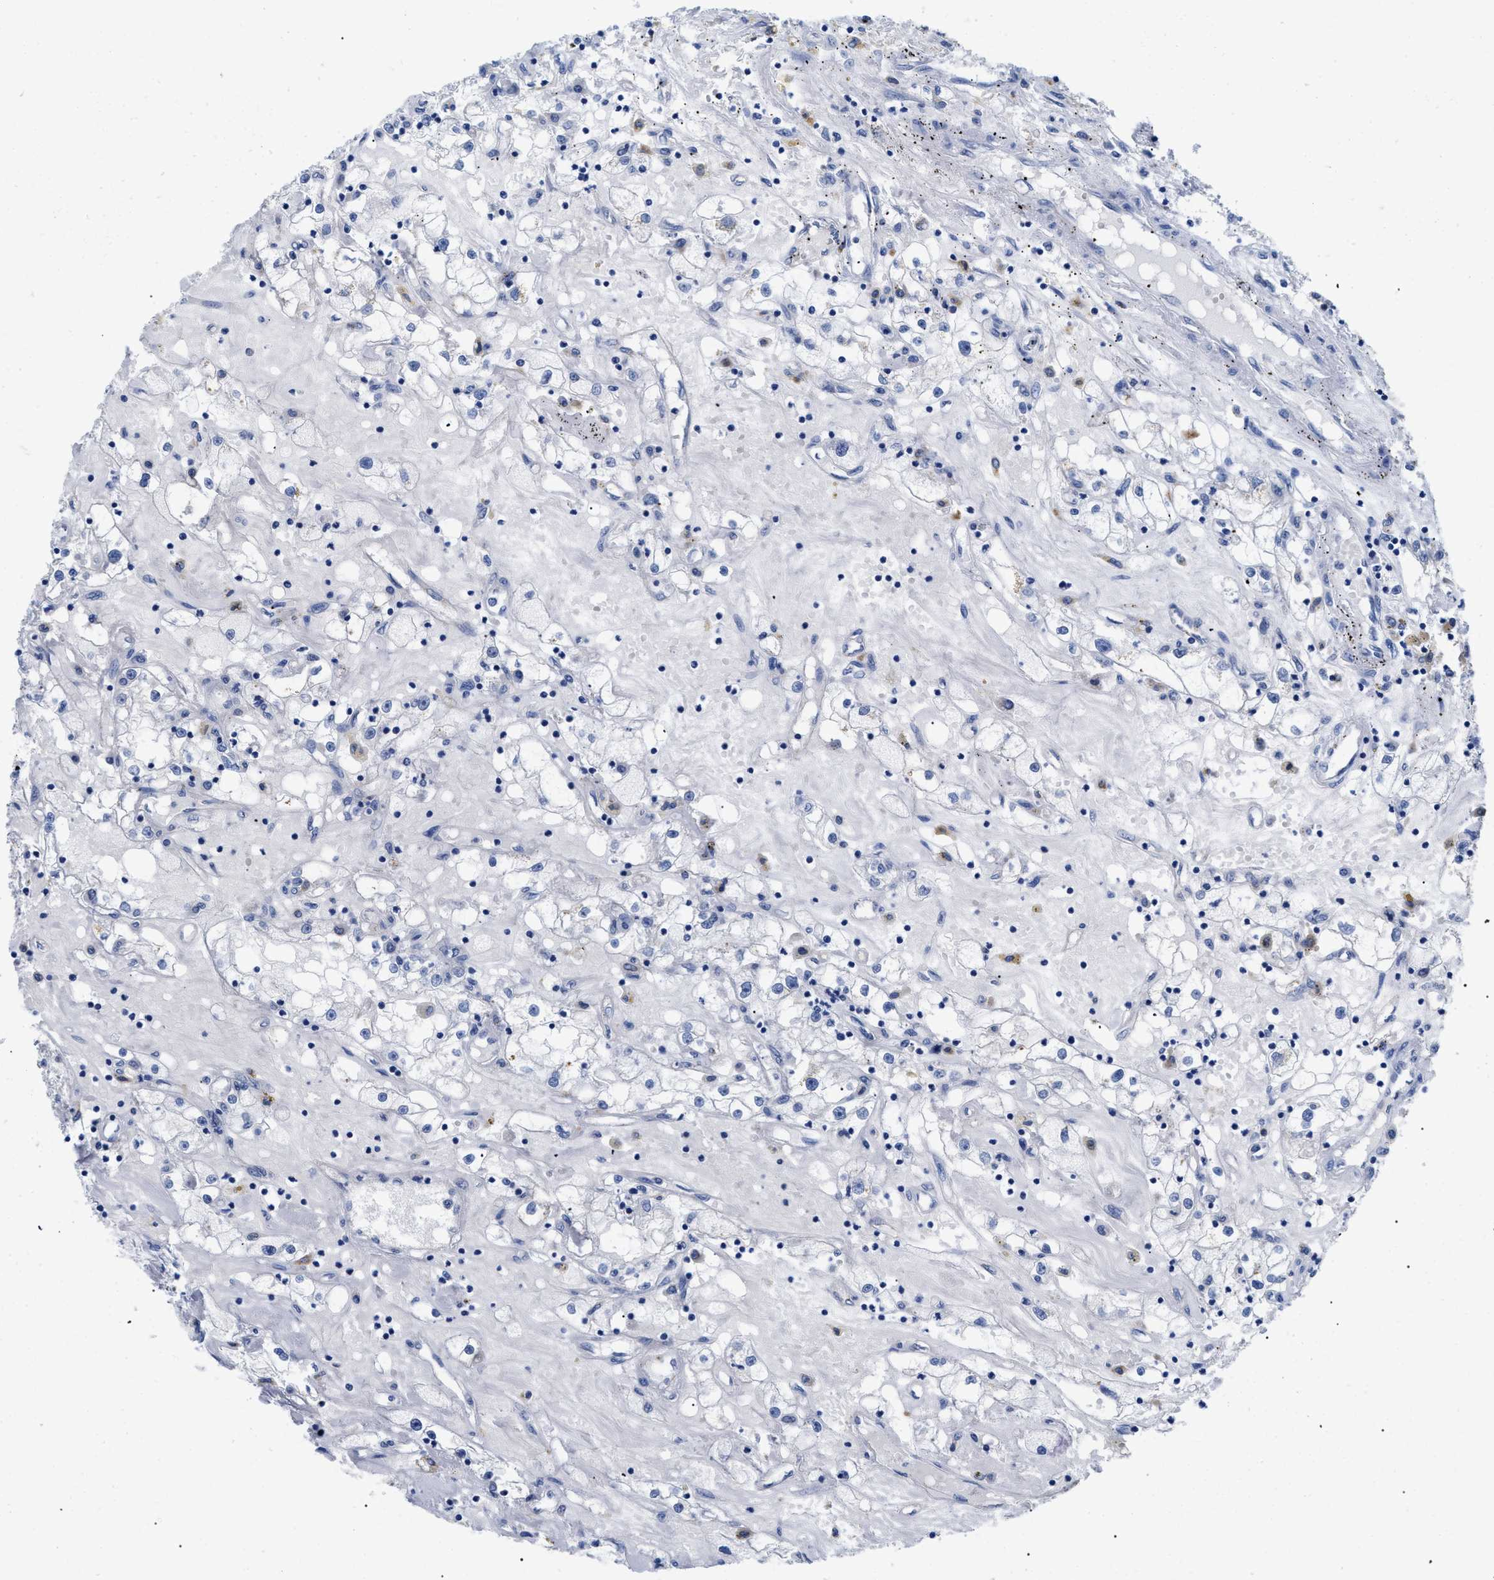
{"staining": {"intensity": "negative", "quantity": "none", "location": "none"}, "tissue": "renal cancer", "cell_type": "Tumor cells", "image_type": "cancer", "snomed": [{"axis": "morphology", "description": "Adenocarcinoma, NOS"}, {"axis": "topography", "description": "Kidney"}], "caption": "A high-resolution image shows IHC staining of renal cancer (adenocarcinoma), which shows no significant expression in tumor cells.", "gene": "APOBEC2", "patient": {"sex": "male", "age": 56}}